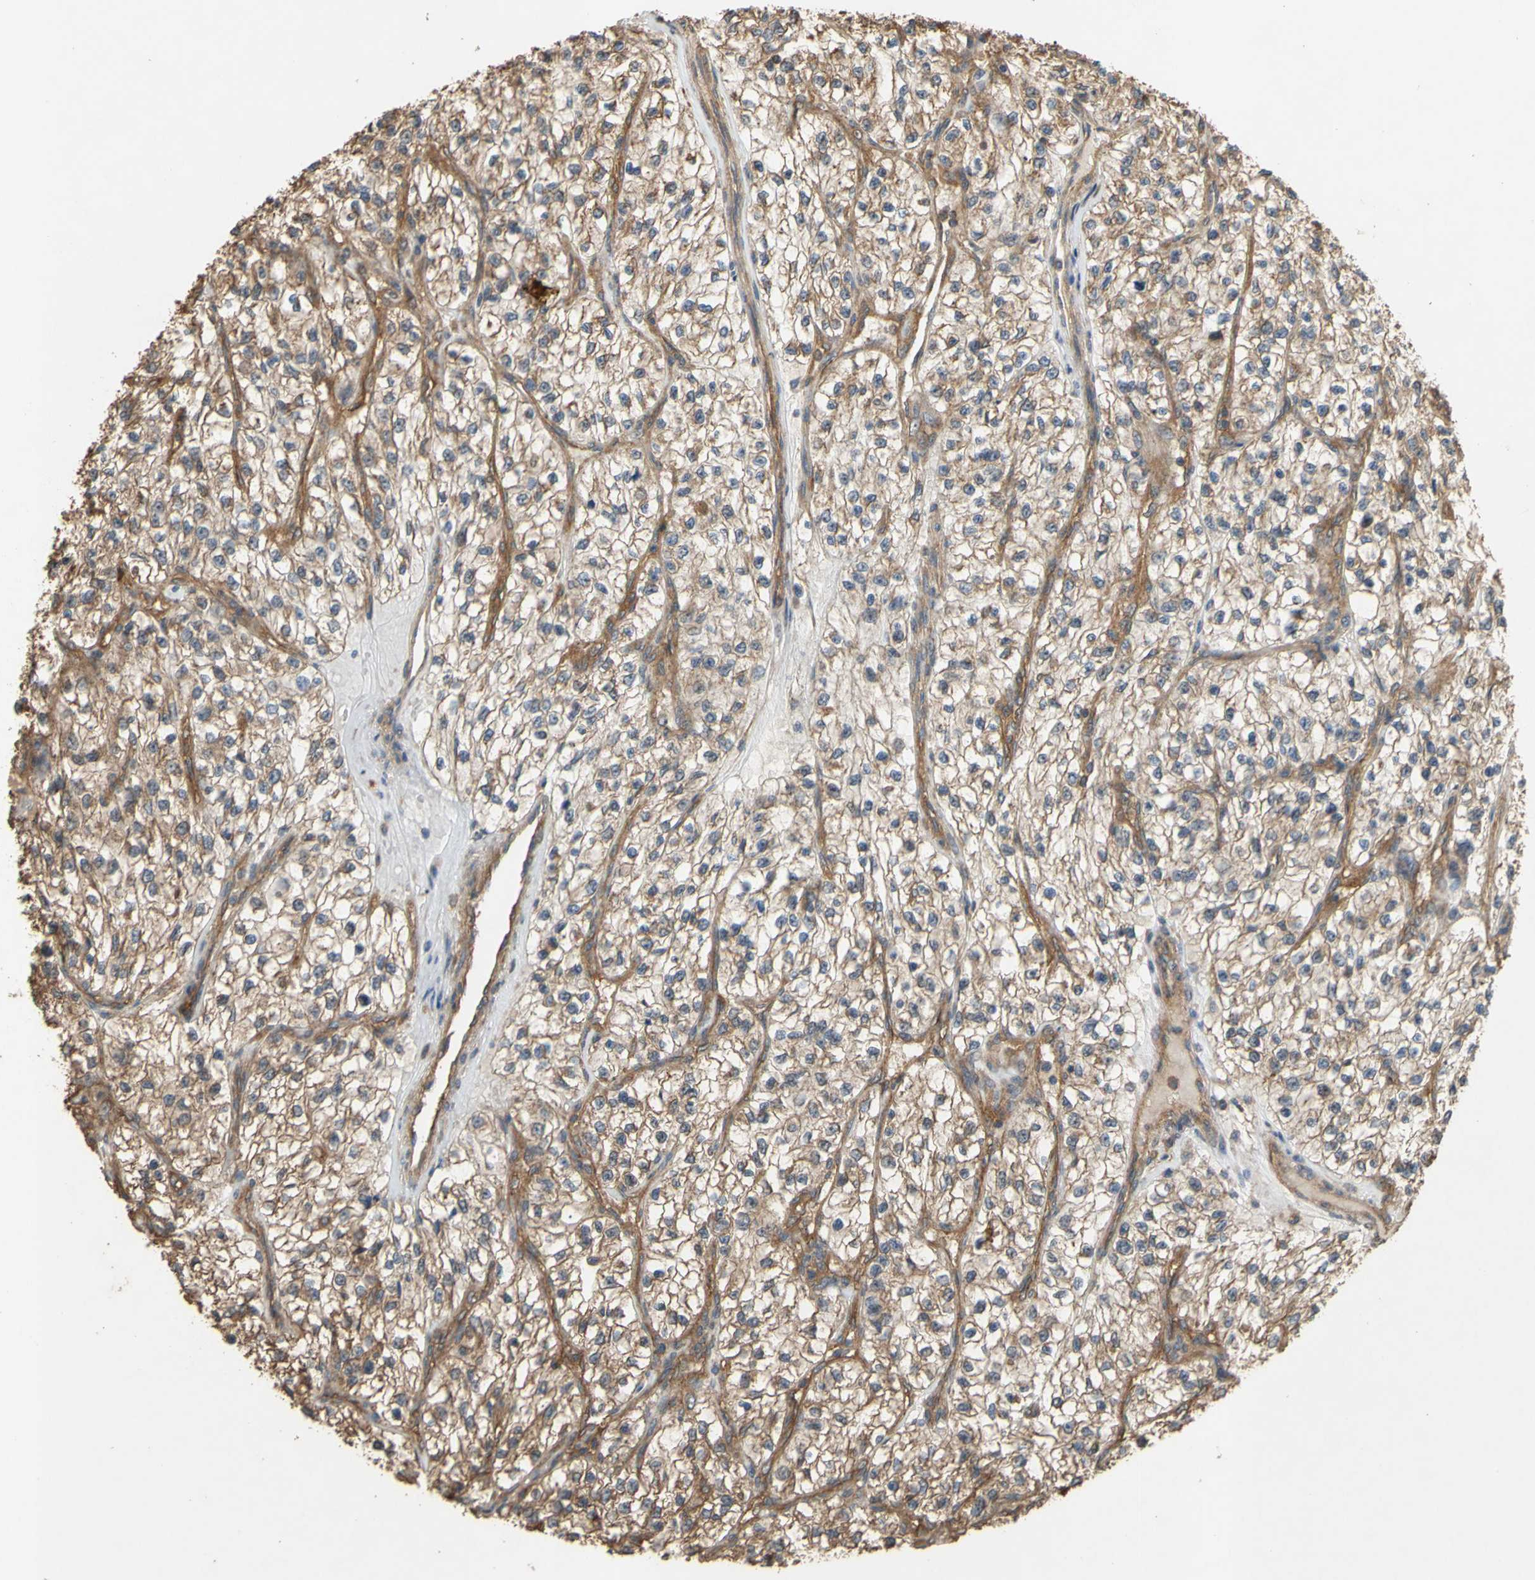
{"staining": {"intensity": "weak", "quantity": ">75%", "location": "cytoplasmic/membranous"}, "tissue": "renal cancer", "cell_type": "Tumor cells", "image_type": "cancer", "snomed": [{"axis": "morphology", "description": "Adenocarcinoma, NOS"}, {"axis": "topography", "description": "Kidney"}], "caption": "An image of renal cancer (adenocarcinoma) stained for a protein displays weak cytoplasmic/membranous brown staining in tumor cells.", "gene": "CTTN", "patient": {"sex": "female", "age": 57}}